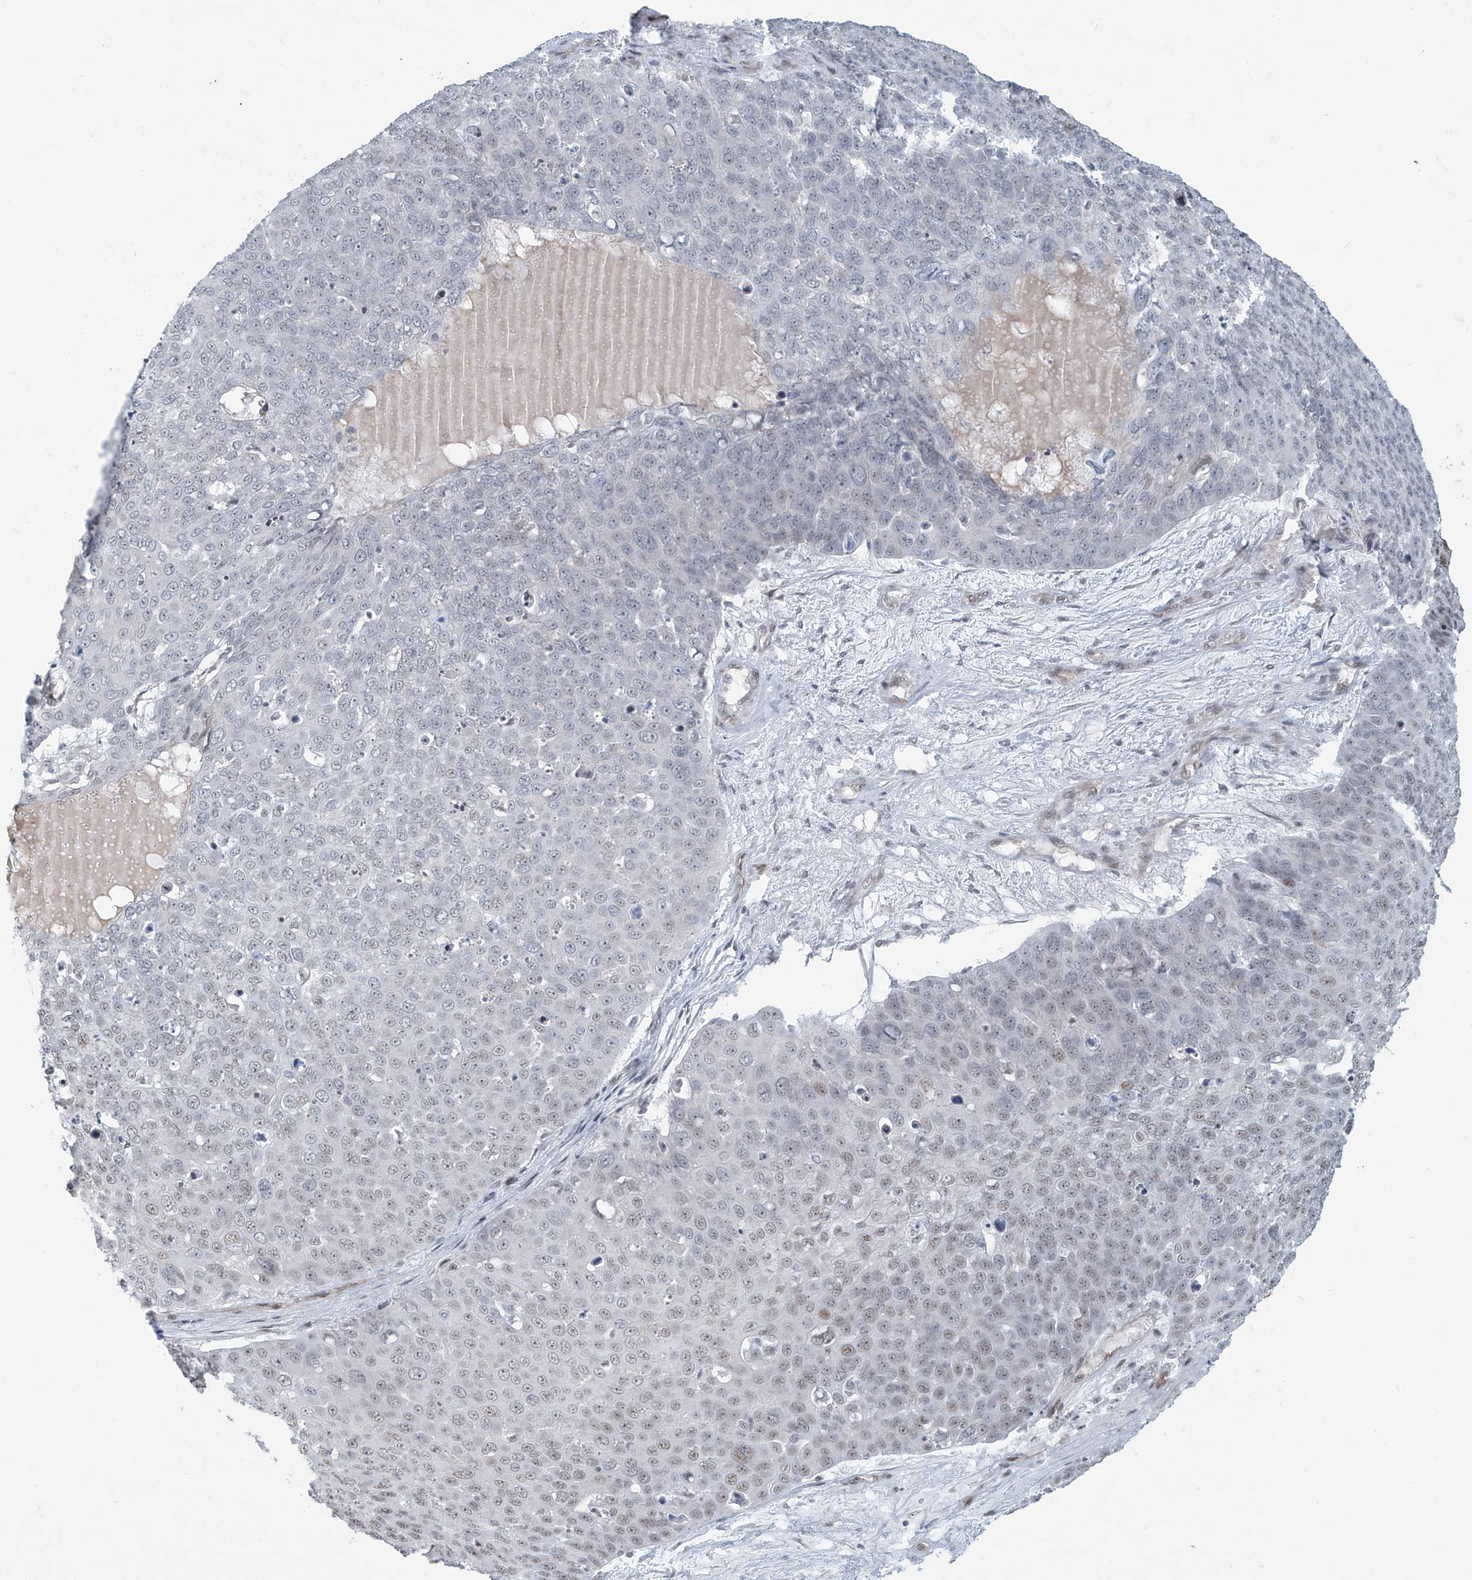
{"staining": {"intensity": "weak", "quantity": "<25%", "location": "nuclear"}, "tissue": "skin cancer", "cell_type": "Tumor cells", "image_type": "cancer", "snomed": [{"axis": "morphology", "description": "Squamous cell carcinoma, NOS"}, {"axis": "topography", "description": "Skin"}], "caption": "Tumor cells are negative for protein expression in human squamous cell carcinoma (skin).", "gene": "SARNP", "patient": {"sex": "male", "age": 71}}